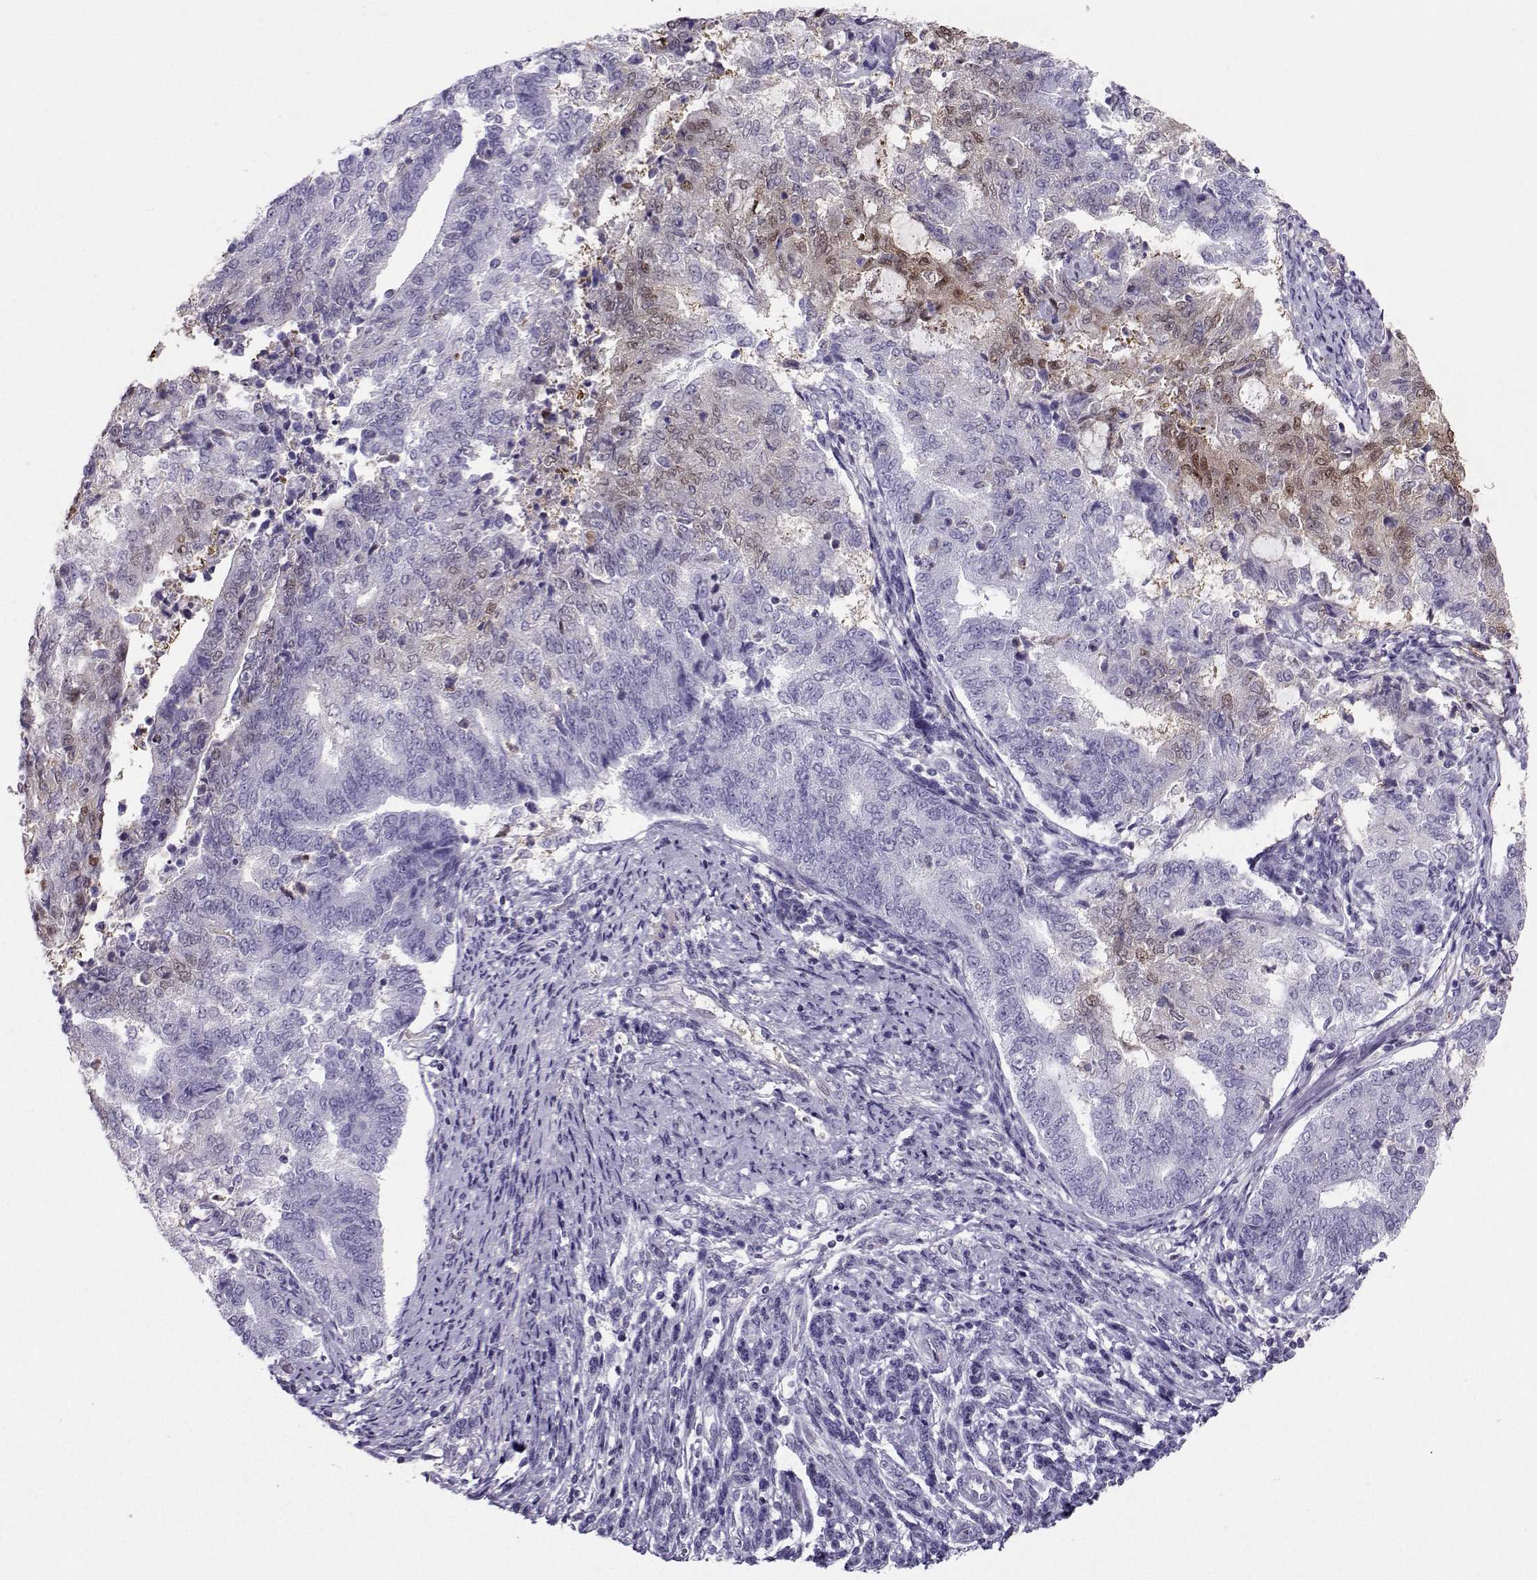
{"staining": {"intensity": "moderate", "quantity": "<25%", "location": "nuclear"}, "tissue": "endometrial cancer", "cell_type": "Tumor cells", "image_type": "cancer", "snomed": [{"axis": "morphology", "description": "Adenocarcinoma, NOS"}, {"axis": "topography", "description": "Endometrium"}], "caption": "The photomicrograph demonstrates staining of endometrial cancer, revealing moderate nuclear protein expression (brown color) within tumor cells.", "gene": "PGK1", "patient": {"sex": "female", "age": 65}}